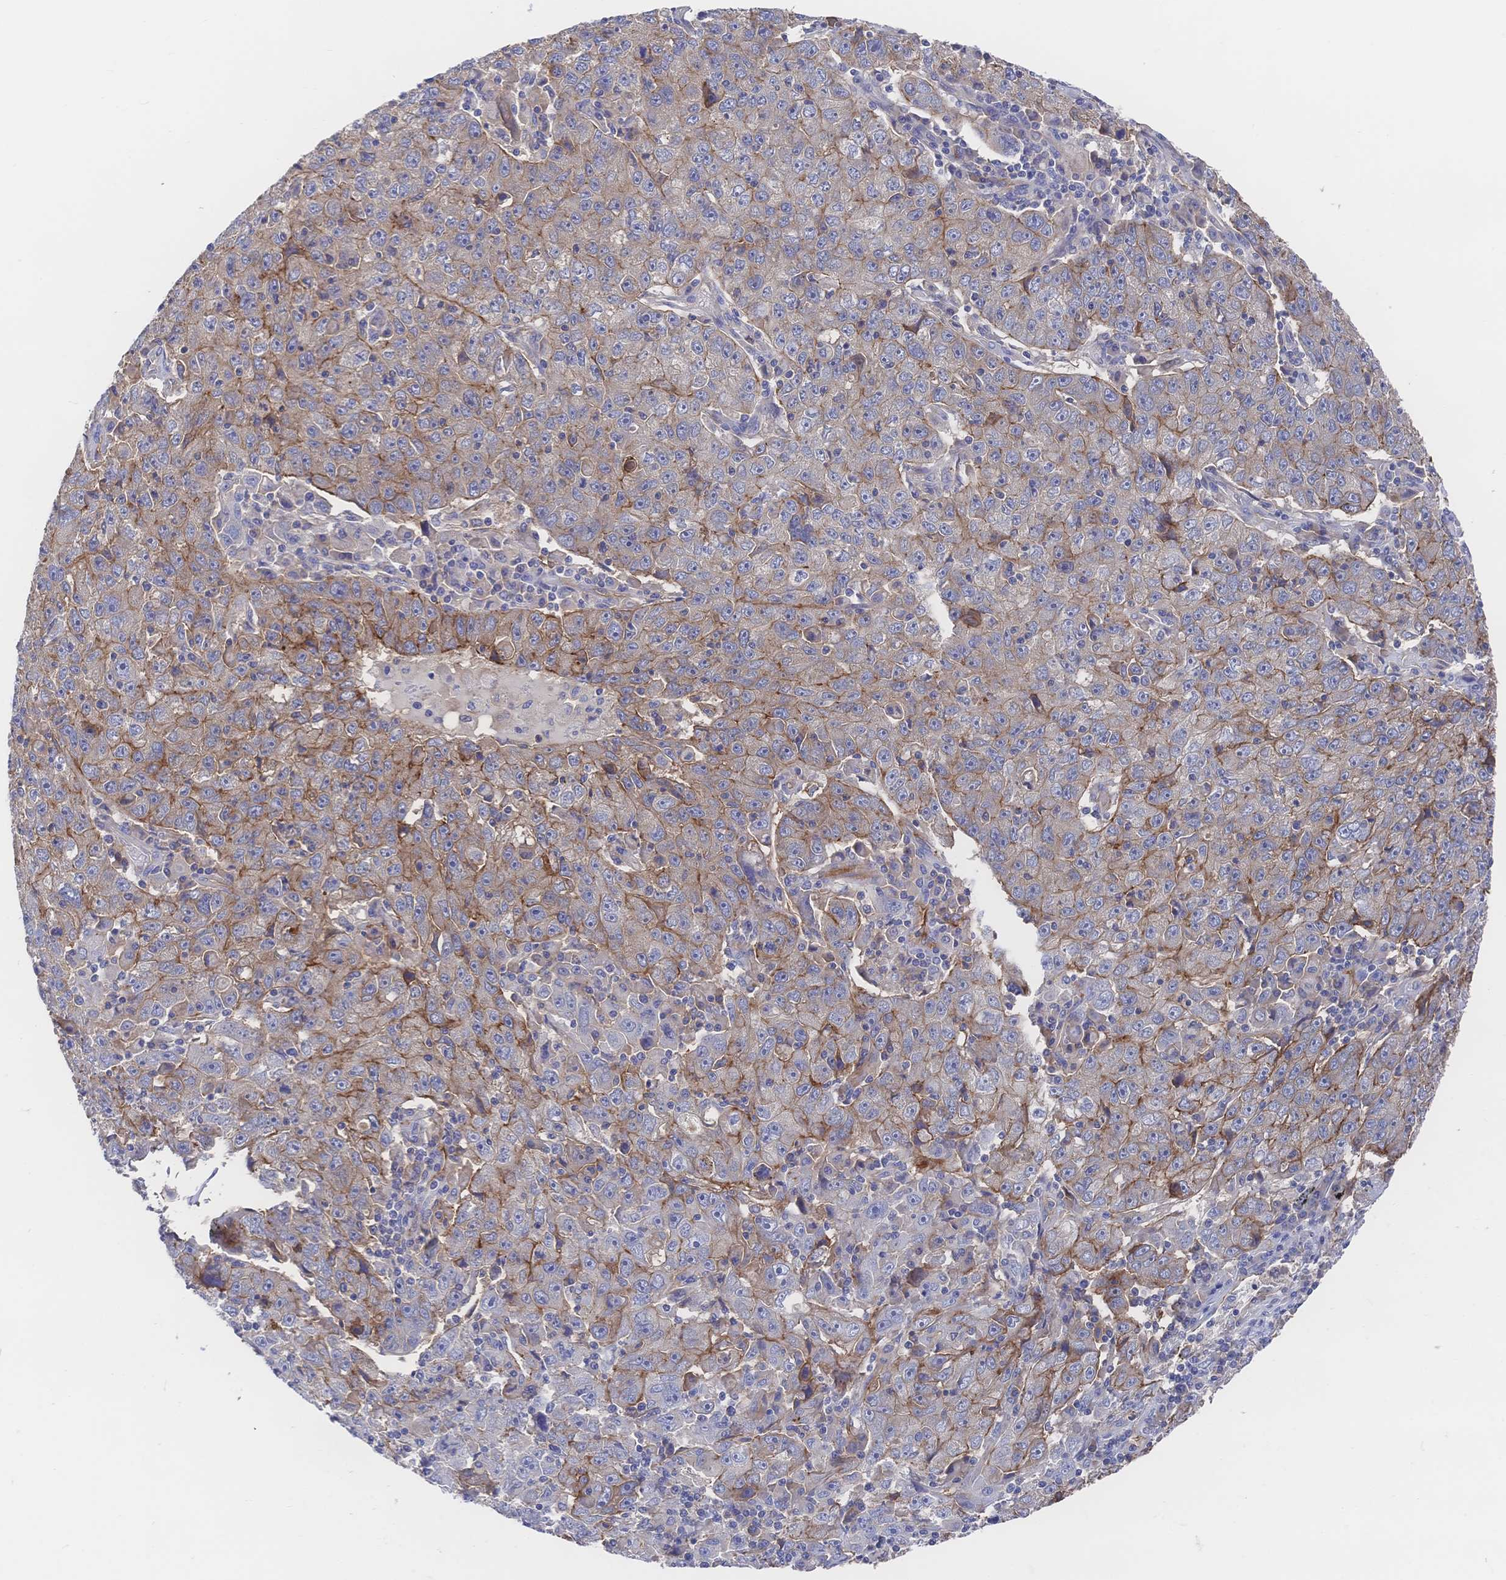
{"staining": {"intensity": "moderate", "quantity": "25%-75%", "location": "cytoplasmic/membranous"}, "tissue": "lung cancer", "cell_type": "Tumor cells", "image_type": "cancer", "snomed": [{"axis": "morphology", "description": "Normal morphology"}, {"axis": "morphology", "description": "Adenocarcinoma, NOS"}, {"axis": "topography", "description": "Lymph node"}, {"axis": "topography", "description": "Lung"}], "caption": "Protein analysis of lung cancer (adenocarcinoma) tissue reveals moderate cytoplasmic/membranous expression in about 25%-75% of tumor cells.", "gene": "F11R", "patient": {"sex": "female", "age": 57}}